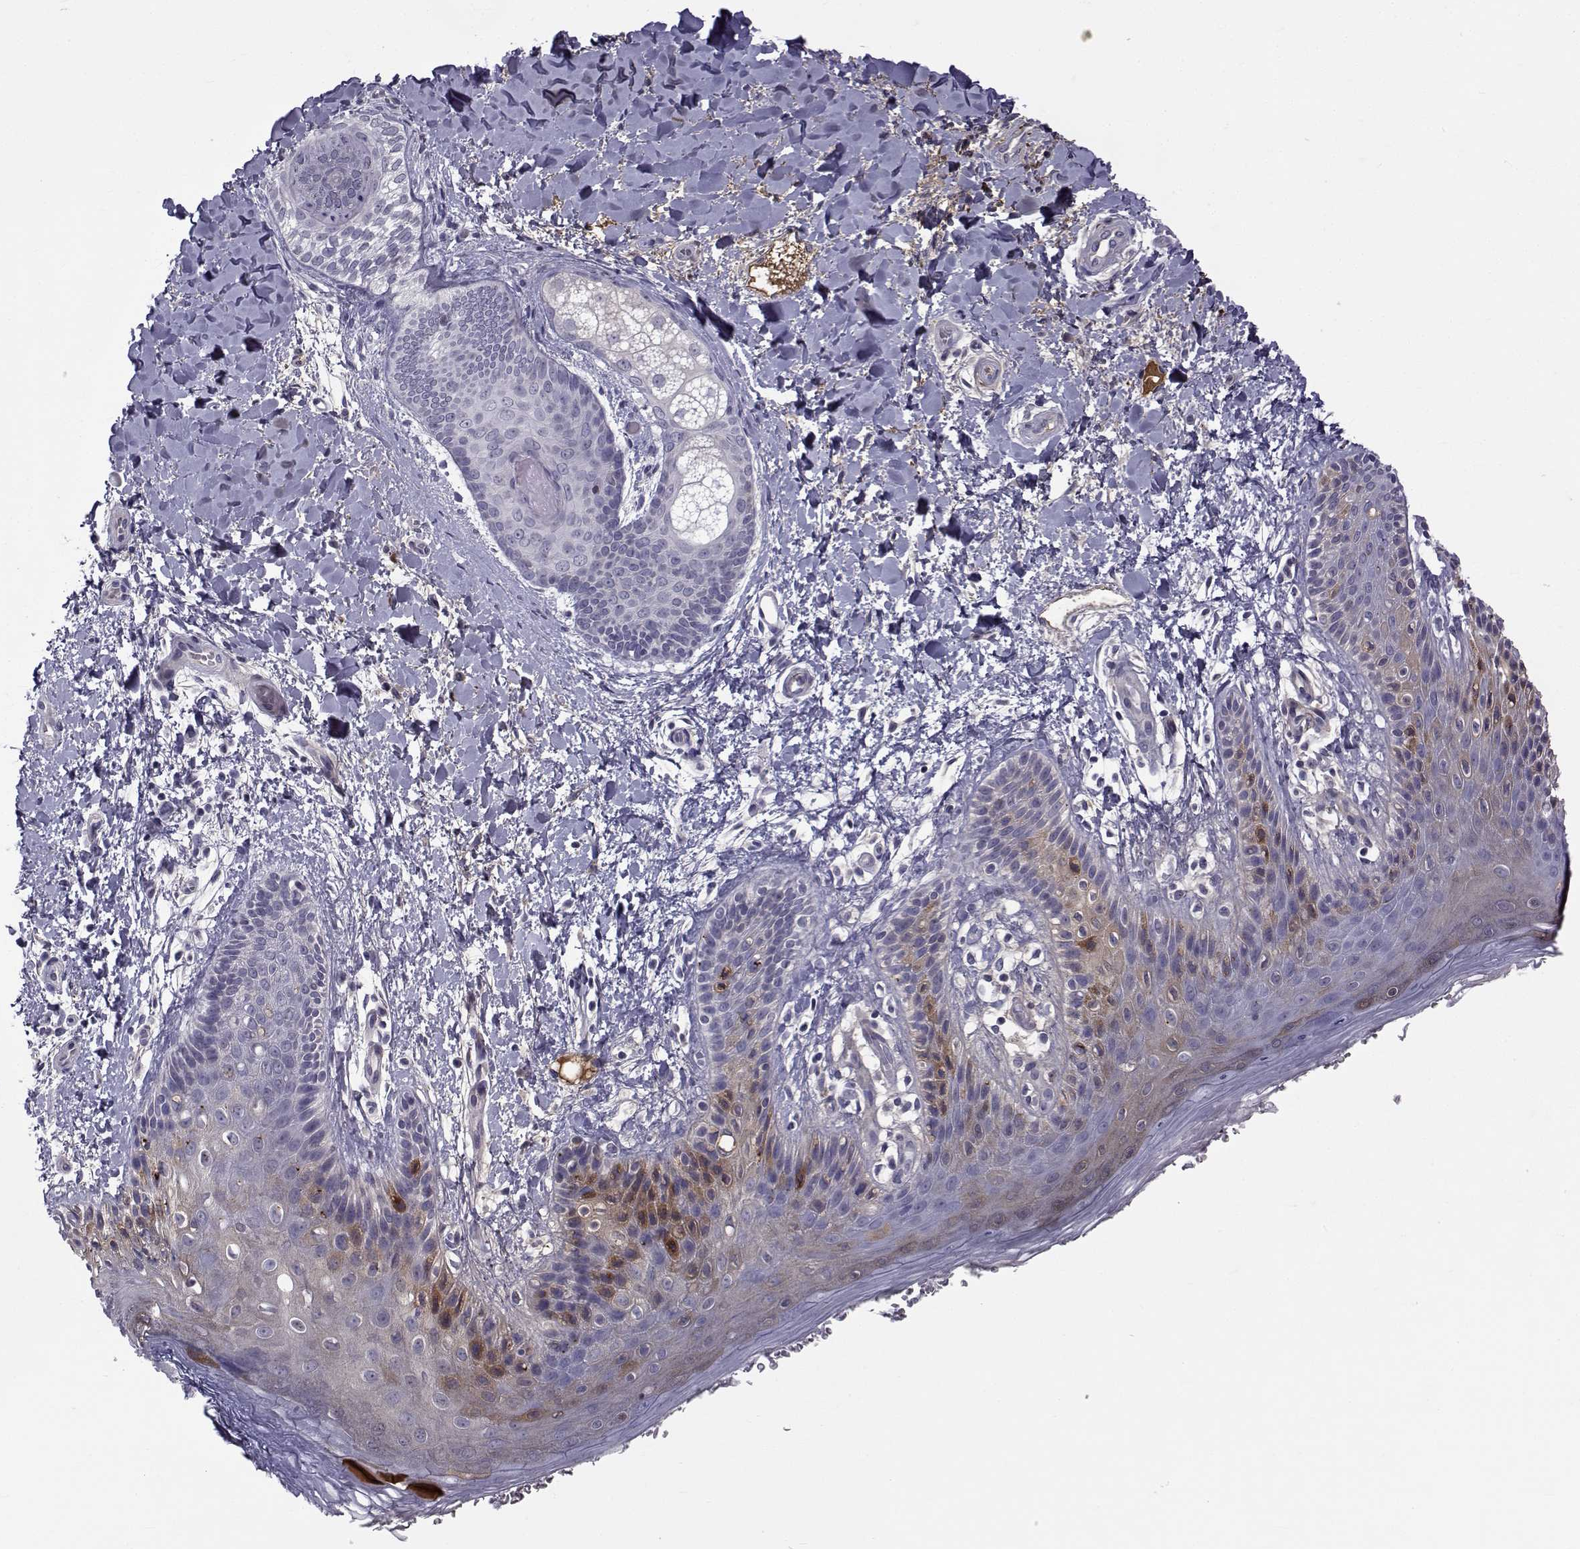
{"staining": {"intensity": "negative", "quantity": "none", "location": "none"}, "tissue": "skin", "cell_type": "Epidermal cells", "image_type": "normal", "snomed": [{"axis": "morphology", "description": "Normal tissue, NOS"}, {"axis": "topography", "description": "Anal"}], "caption": "Epidermal cells are negative for protein expression in benign human skin. The staining is performed using DAB (3,3'-diaminobenzidine) brown chromogen with nuclei counter-stained in using hematoxylin.", "gene": "TNFRSF11B", "patient": {"sex": "male", "age": 36}}